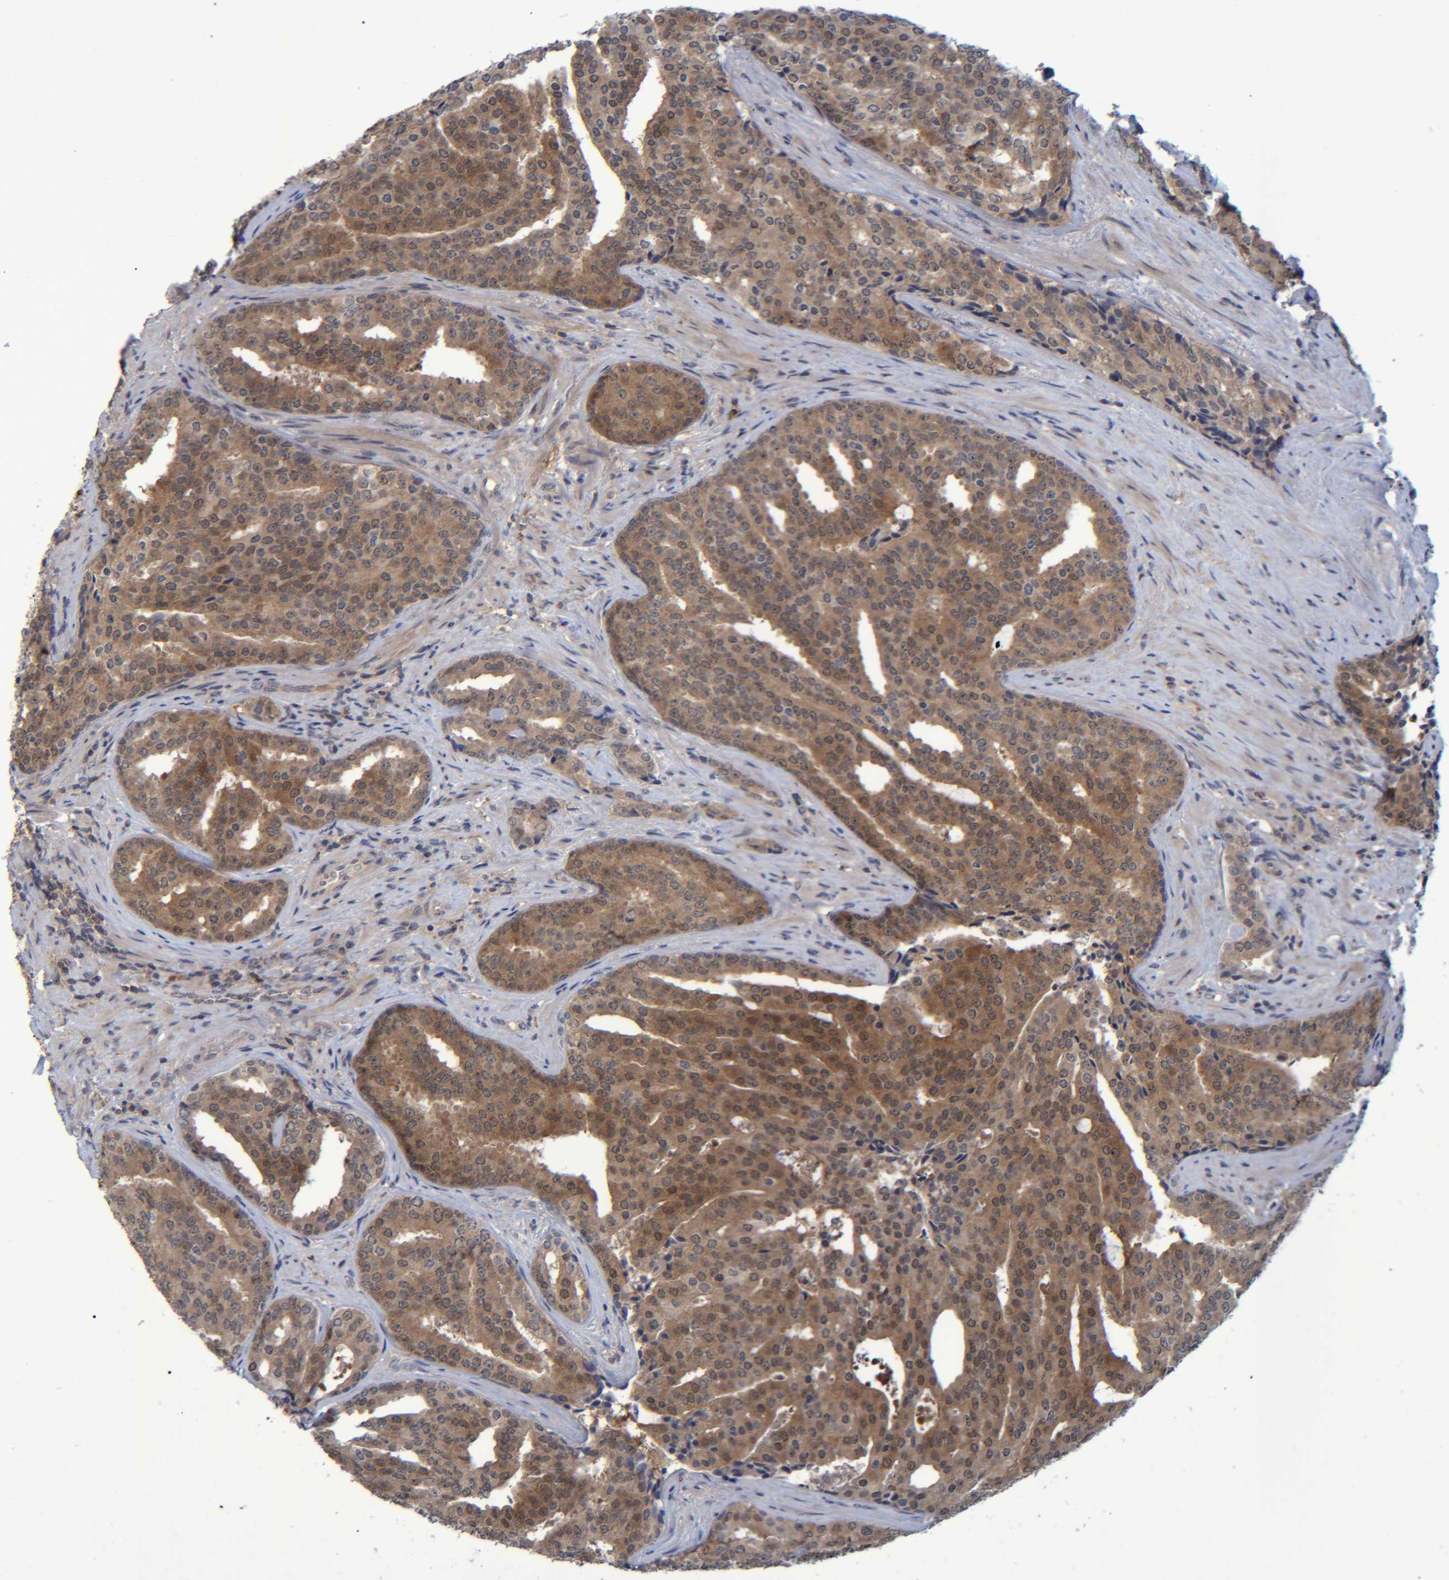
{"staining": {"intensity": "moderate", "quantity": "25%-75%", "location": "cytoplasmic/membranous"}, "tissue": "prostate cancer", "cell_type": "Tumor cells", "image_type": "cancer", "snomed": [{"axis": "morphology", "description": "Adenocarcinoma, High grade"}, {"axis": "topography", "description": "Prostate"}], "caption": "Immunohistochemical staining of human prostate cancer demonstrates moderate cytoplasmic/membranous protein staining in about 25%-75% of tumor cells. (Brightfield microscopy of DAB IHC at high magnification).", "gene": "PCYT2", "patient": {"sex": "male", "age": 71}}